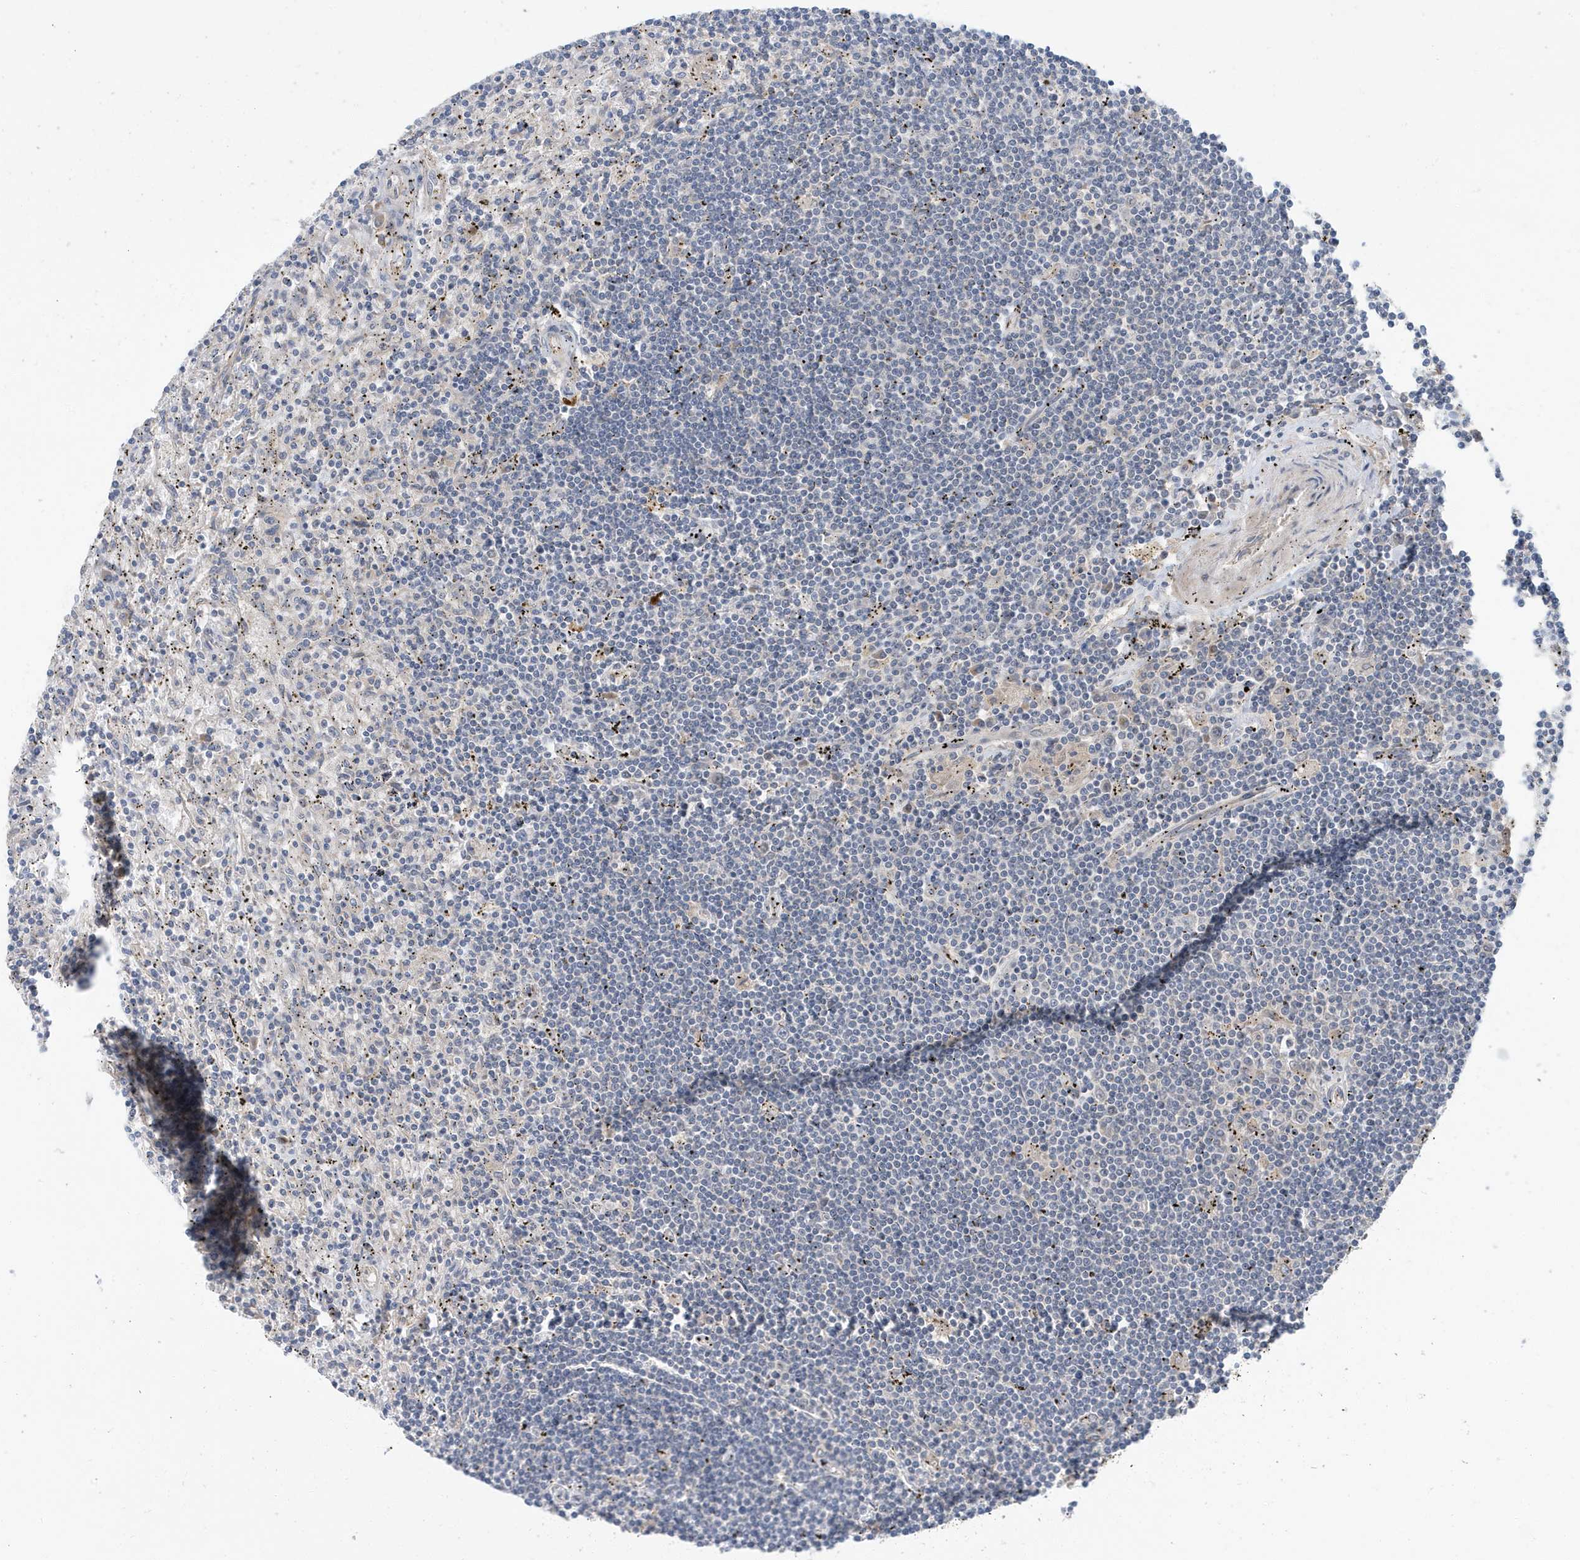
{"staining": {"intensity": "negative", "quantity": "none", "location": "none"}, "tissue": "lymphoma", "cell_type": "Tumor cells", "image_type": "cancer", "snomed": [{"axis": "morphology", "description": "Malignant lymphoma, non-Hodgkin's type, Low grade"}, {"axis": "topography", "description": "Spleen"}], "caption": "A high-resolution image shows IHC staining of low-grade malignant lymphoma, non-Hodgkin's type, which shows no significant positivity in tumor cells.", "gene": "LAPTM4A", "patient": {"sex": "male", "age": 76}}